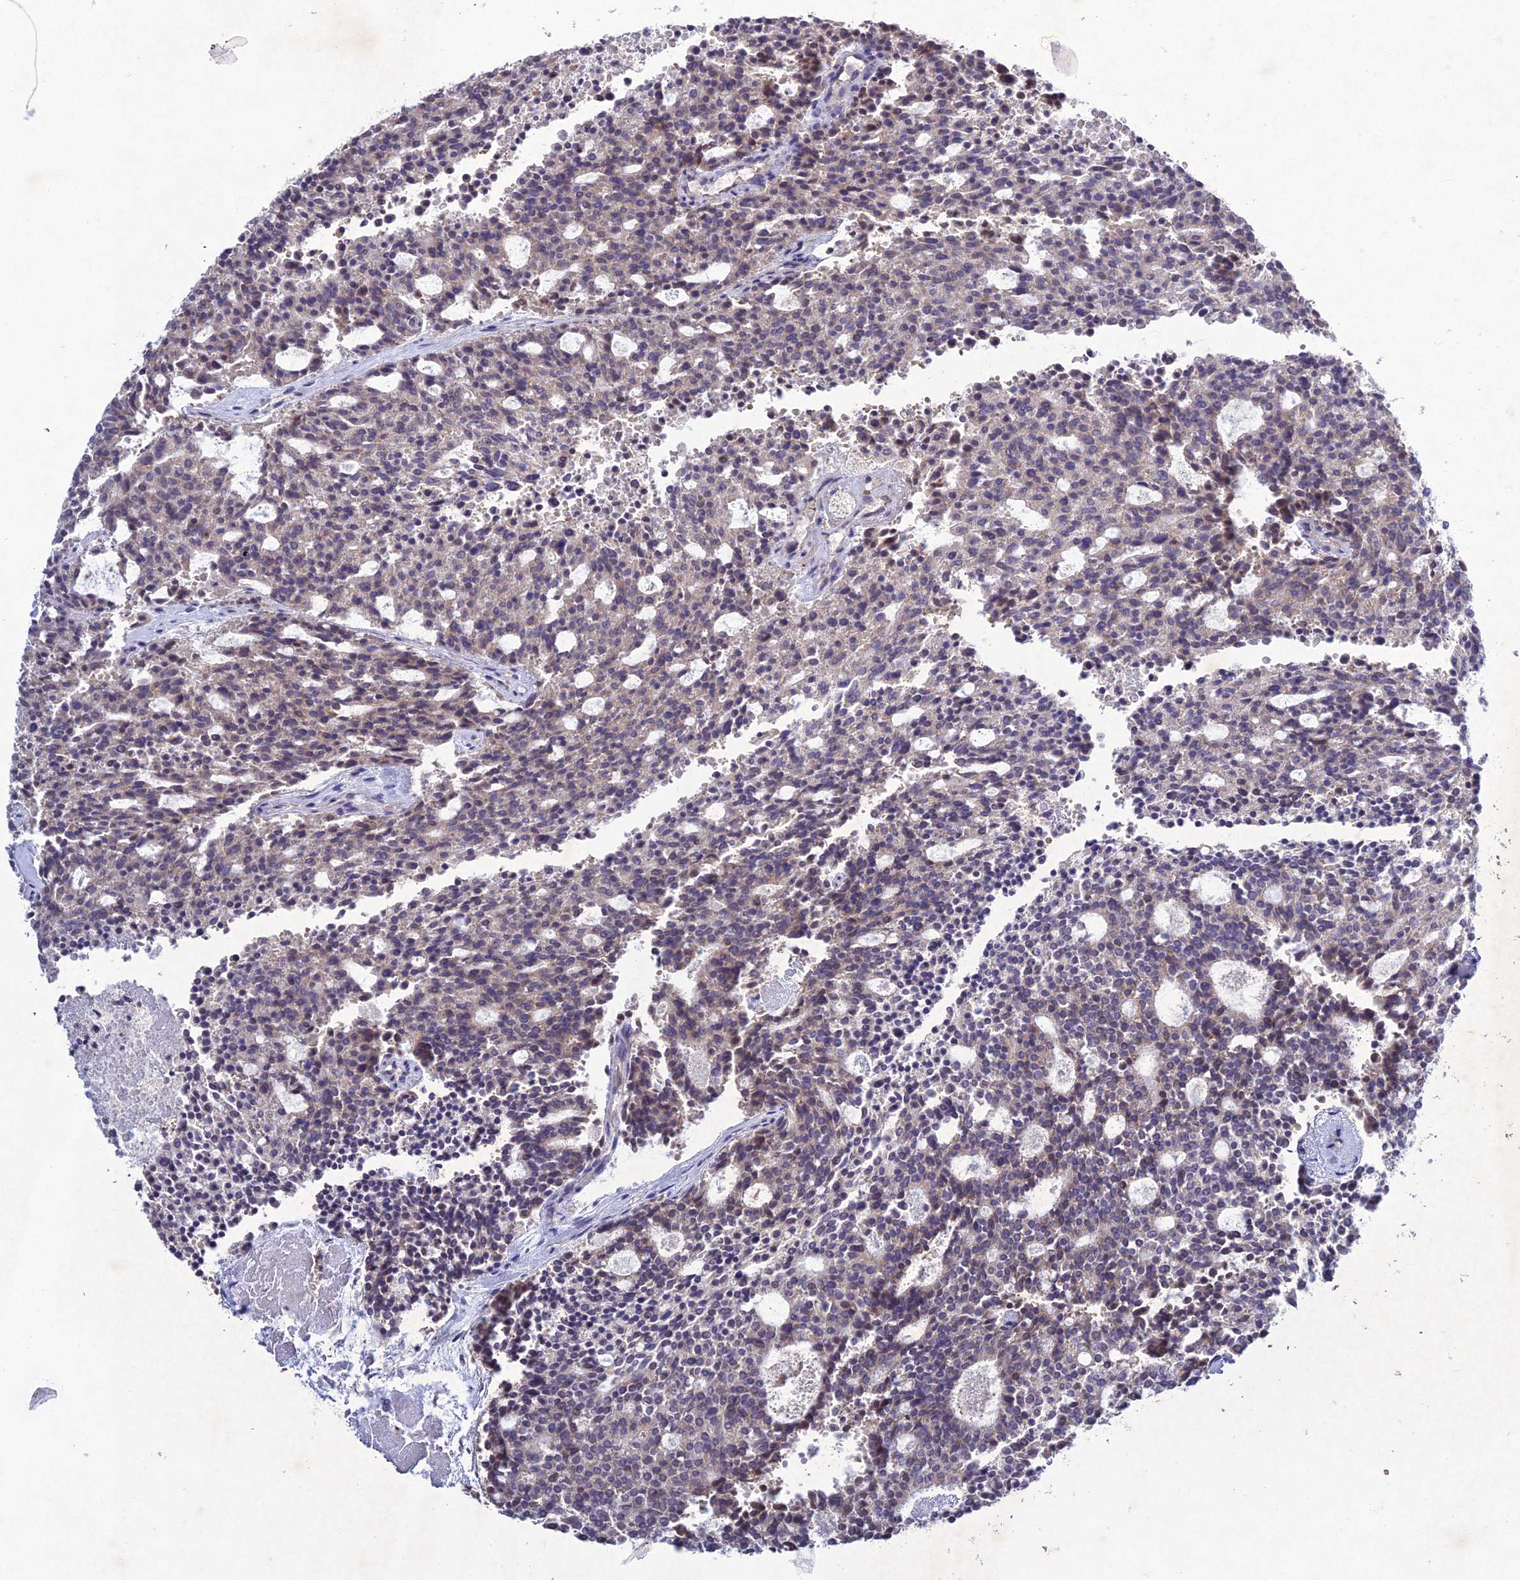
{"staining": {"intensity": "negative", "quantity": "none", "location": "none"}, "tissue": "carcinoid", "cell_type": "Tumor cells", "image_type": "cancer", "snomed": [{"axis": "morphology", "description": "Carcinoid, malignant, NOS"}, {"axis": "topography", "description": "Pancreas"}], "caption": "The immunohistochemistry micrograph has no significant staining in tumor cells of malignant carcinoid tissue.", "gene": "CHST5", "patient": {"sex": "female", "age": 54}}